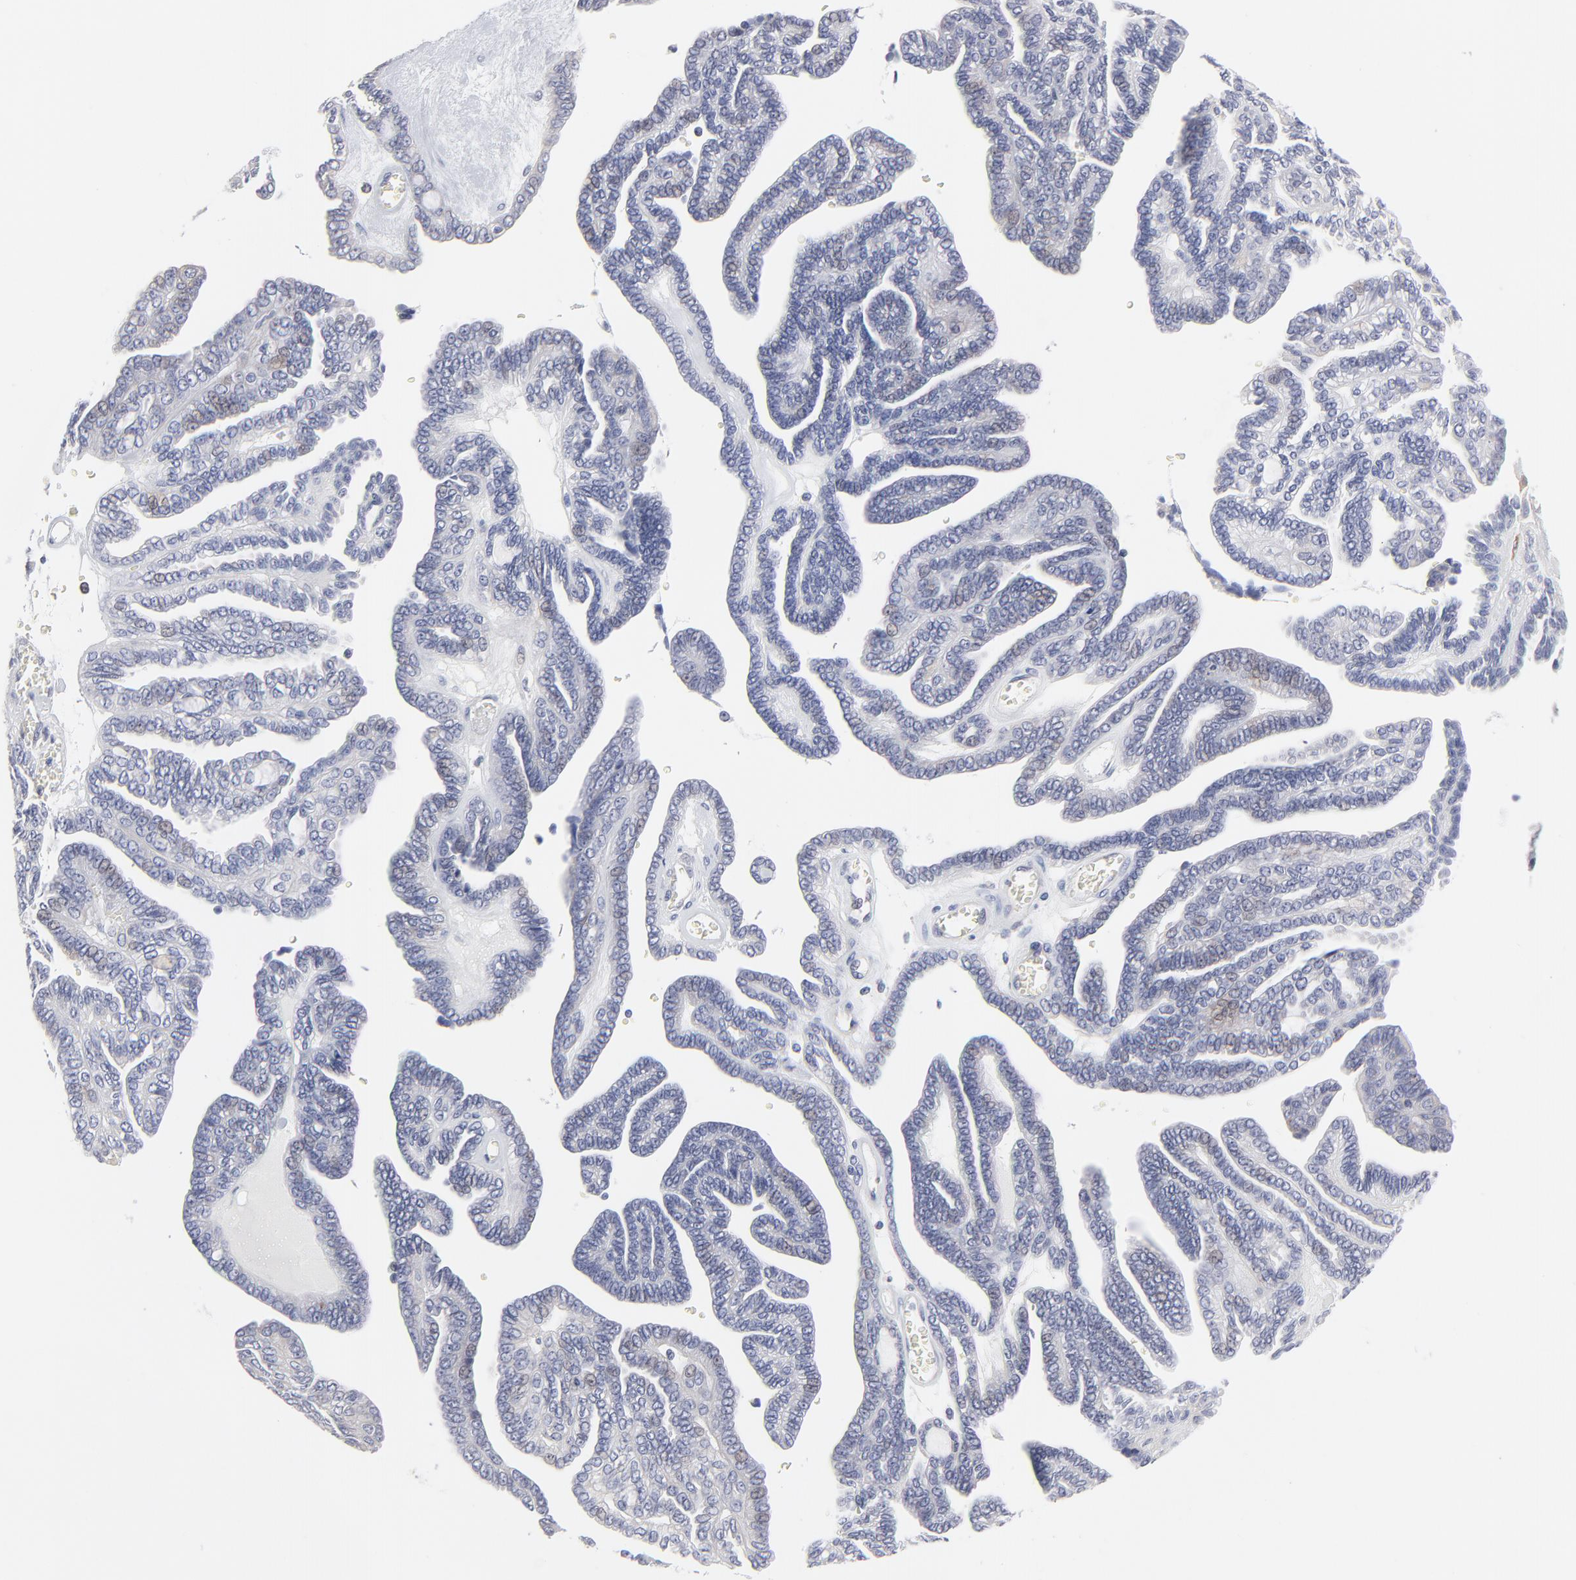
{"staining": {"intensity": "weak", "quantity": ">75%", "location": "cytoplasmic/membranous"}, "tissue": "ovarian cancer", "cell_type": "Tumor cells", "image_type": "cancer", "snomed": [{"axis": "morphology", "description": "Cystadenocarcinoma, serous, NOS"}, {"axis": "topography", "description": "Ovary"}], "caption": "Weak cytoplasmic/membranous expression is identified in approximately >75% of tumor cells in ovarian cancer (serous cystadenocarcinoma).", "gene": "TRIM22", "patient": {"sex": "female", "age": 71}}